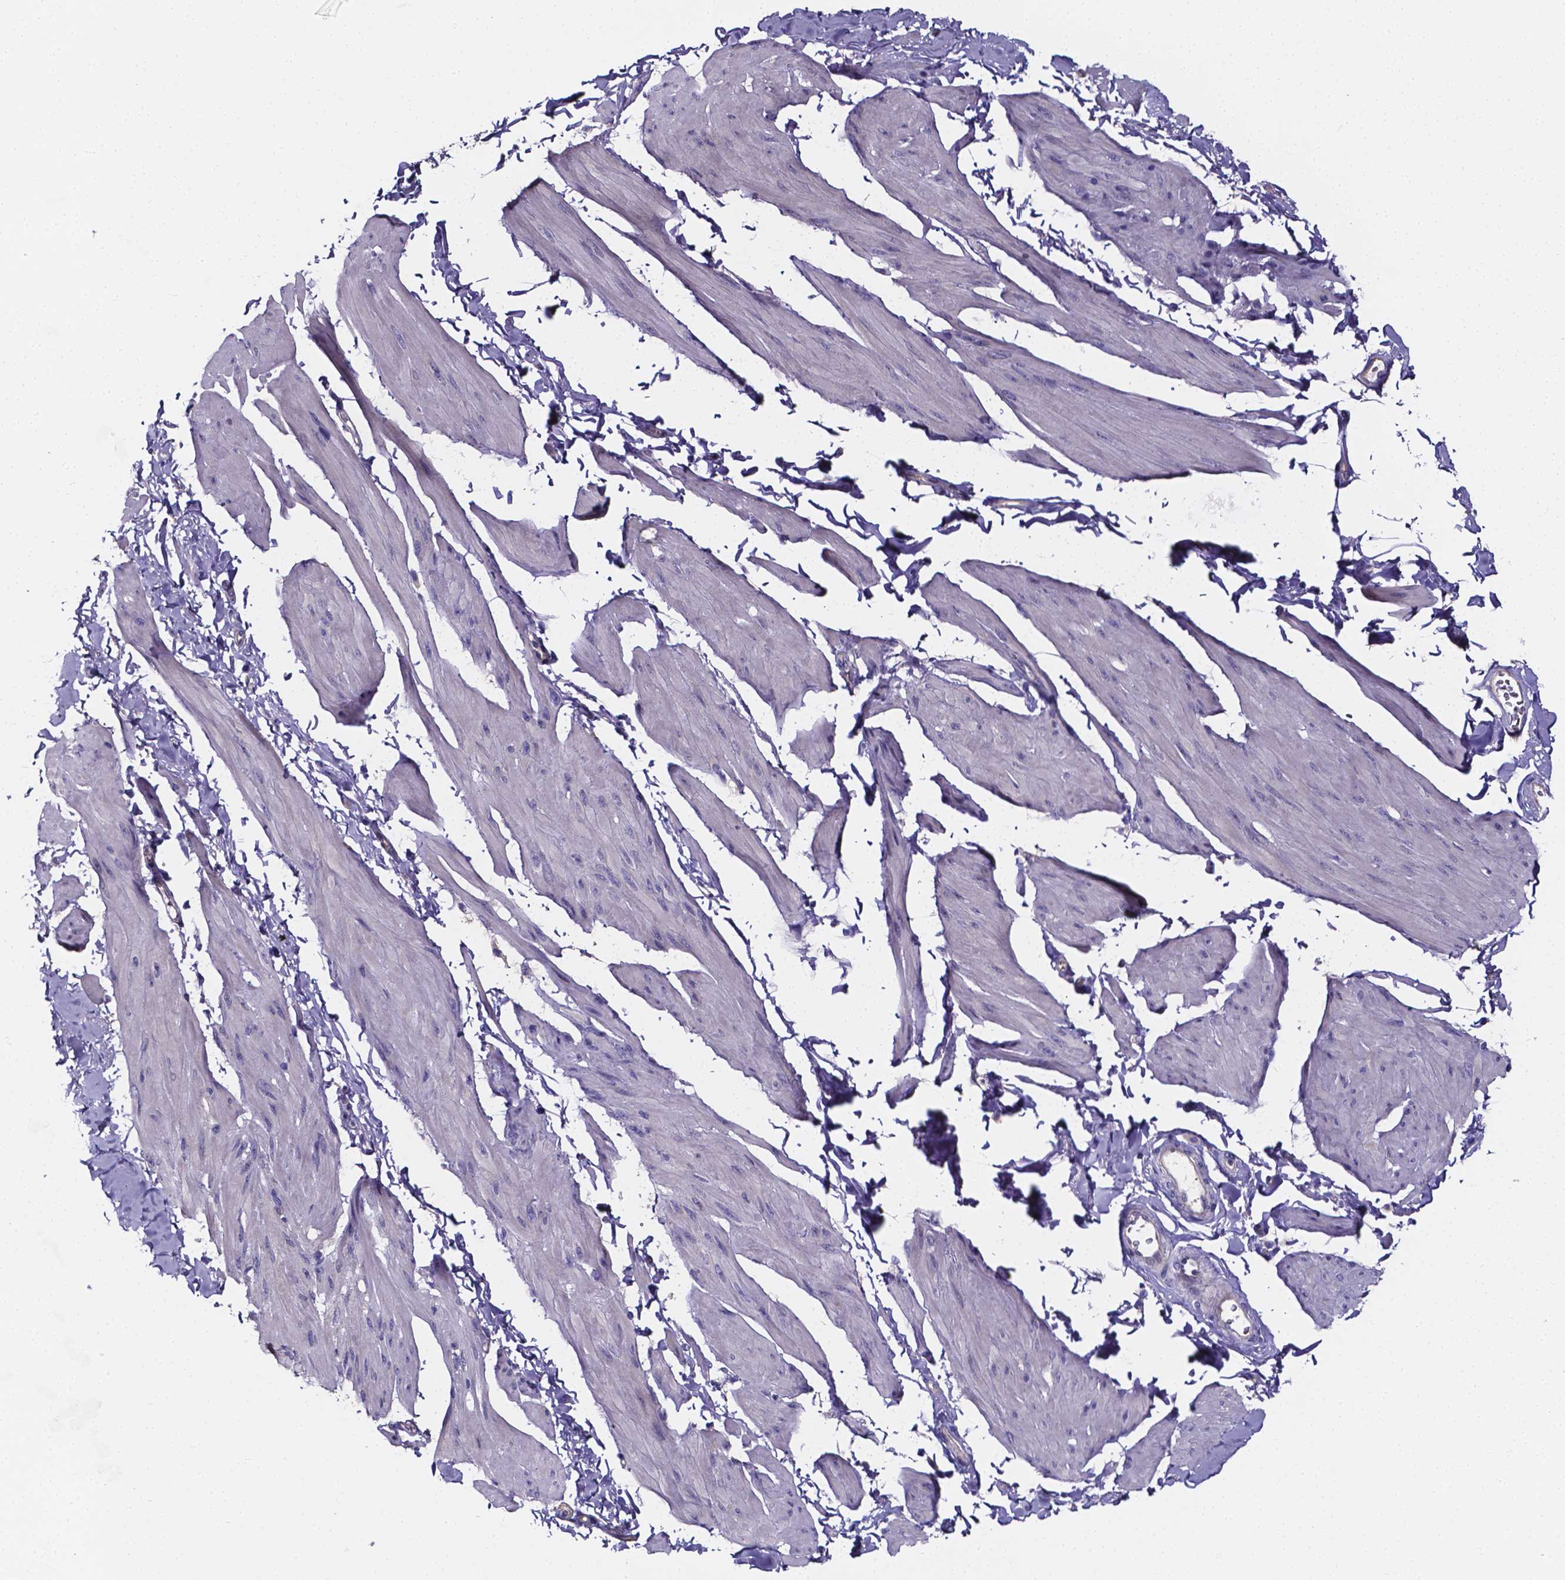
{"staining": {"intensity": "negative", "quantity": "none", "location": "none"}, "tissue": "smooth muscle", "cell_type": "Smooth muscle cells", "image_type": "normal", "snomed": [{"axis": "morphology", "description": "Normal tissue, NOS"}, {"axis": "topography", "description": "Adipose tissue"}, {"axis": "topography", "description": "Smooth muscle"}, {"axis": "topography", "description": "Peripheral nerve tissue"}], "caption": "IHC photomicrograph of normal smooth muscle stained for a protein (brown), which shows no positivity in smooth muscle cells.", "gene": "CACNG8", "patient": {"sex": "male", "age": 83}}